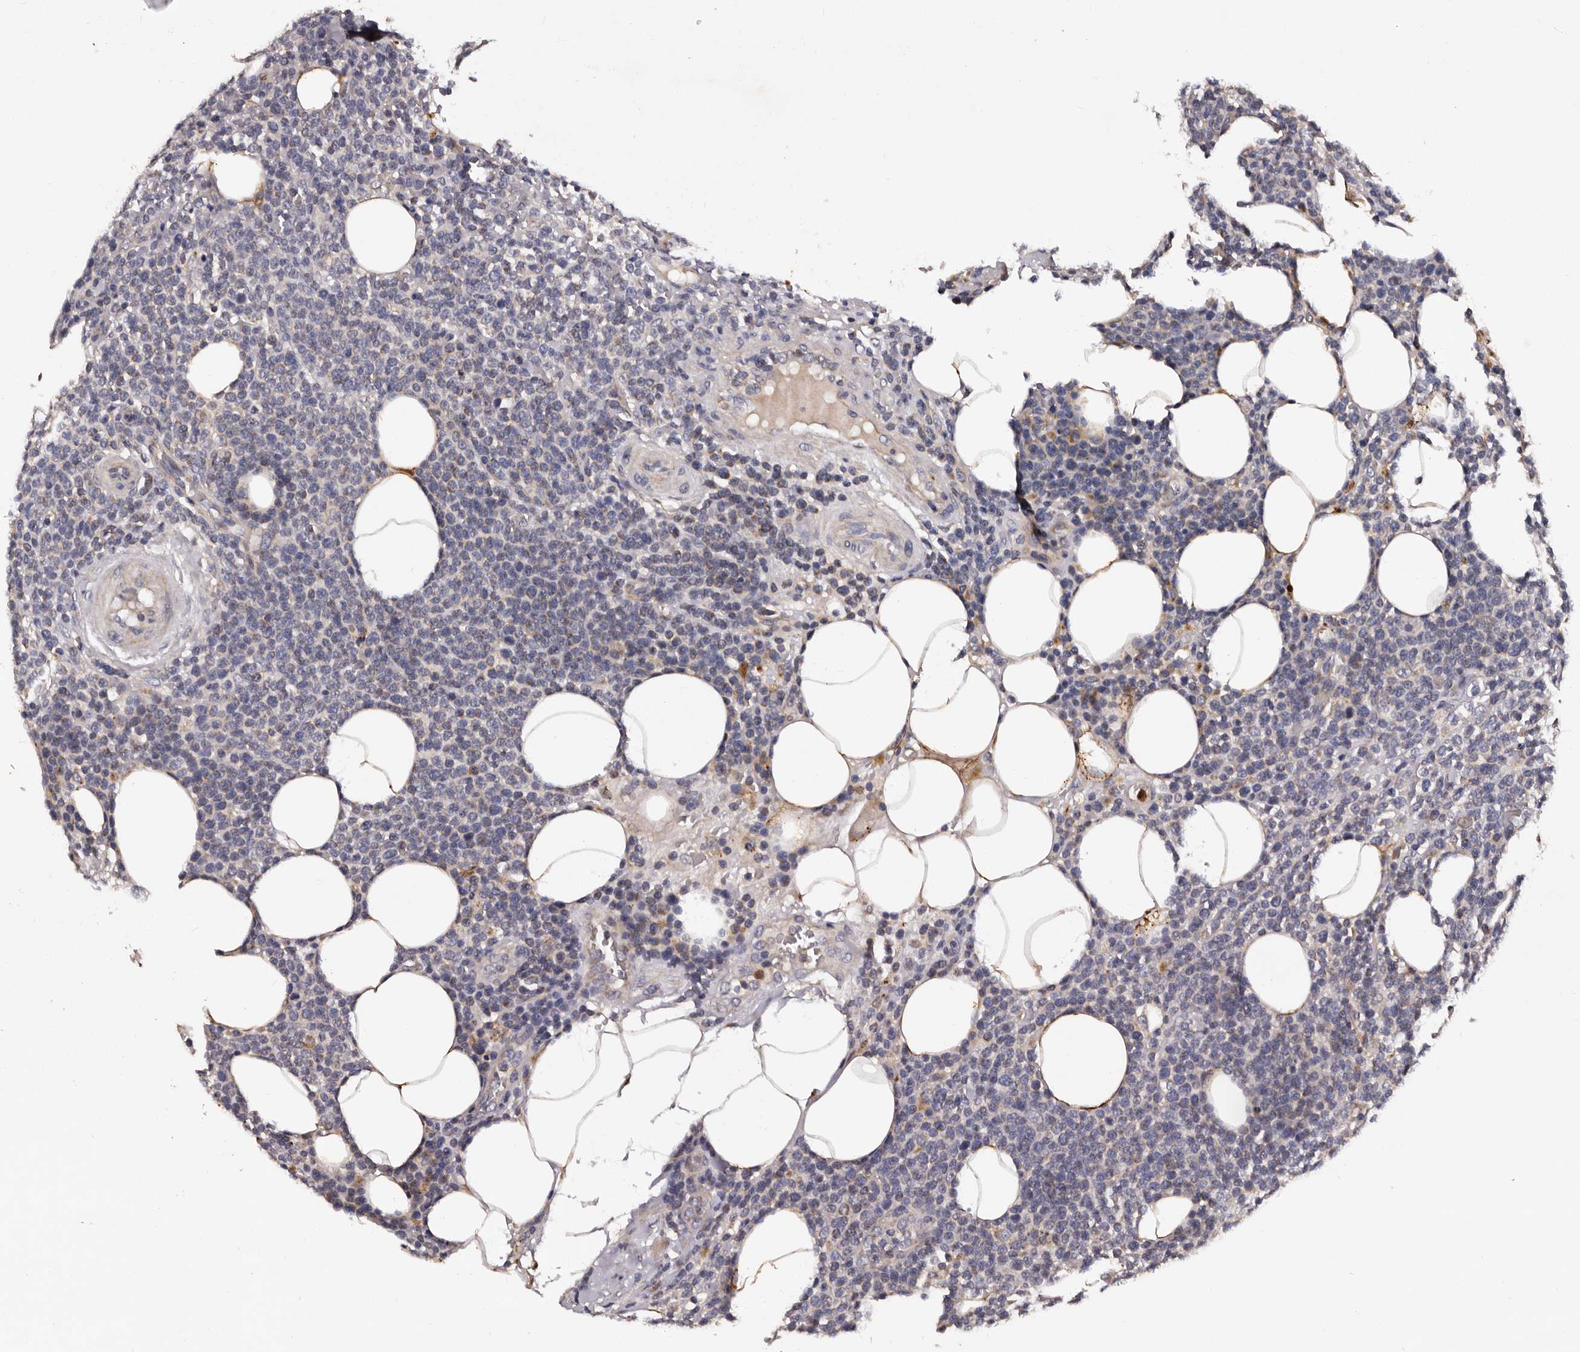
{"staining": {"intensity": "negative", "quantity": "none", "location": "none"}, "tissue": "lymphoma", "cell_type": "Tumor cells", "image_type": "cancer", "snomed": [{"axis": "morphology", "description": "Malignant lymphoma, non-Hodgkin's type, High grade"}, {"axis": "topography", "description": "Lymph node"}], "caption": "This is an immunohistochemistry histopathology image of human lymphoma. There is no positivity in tumor cells.", "gene": "ADCK5", "patient": {"sex": "male", "age": 61}}